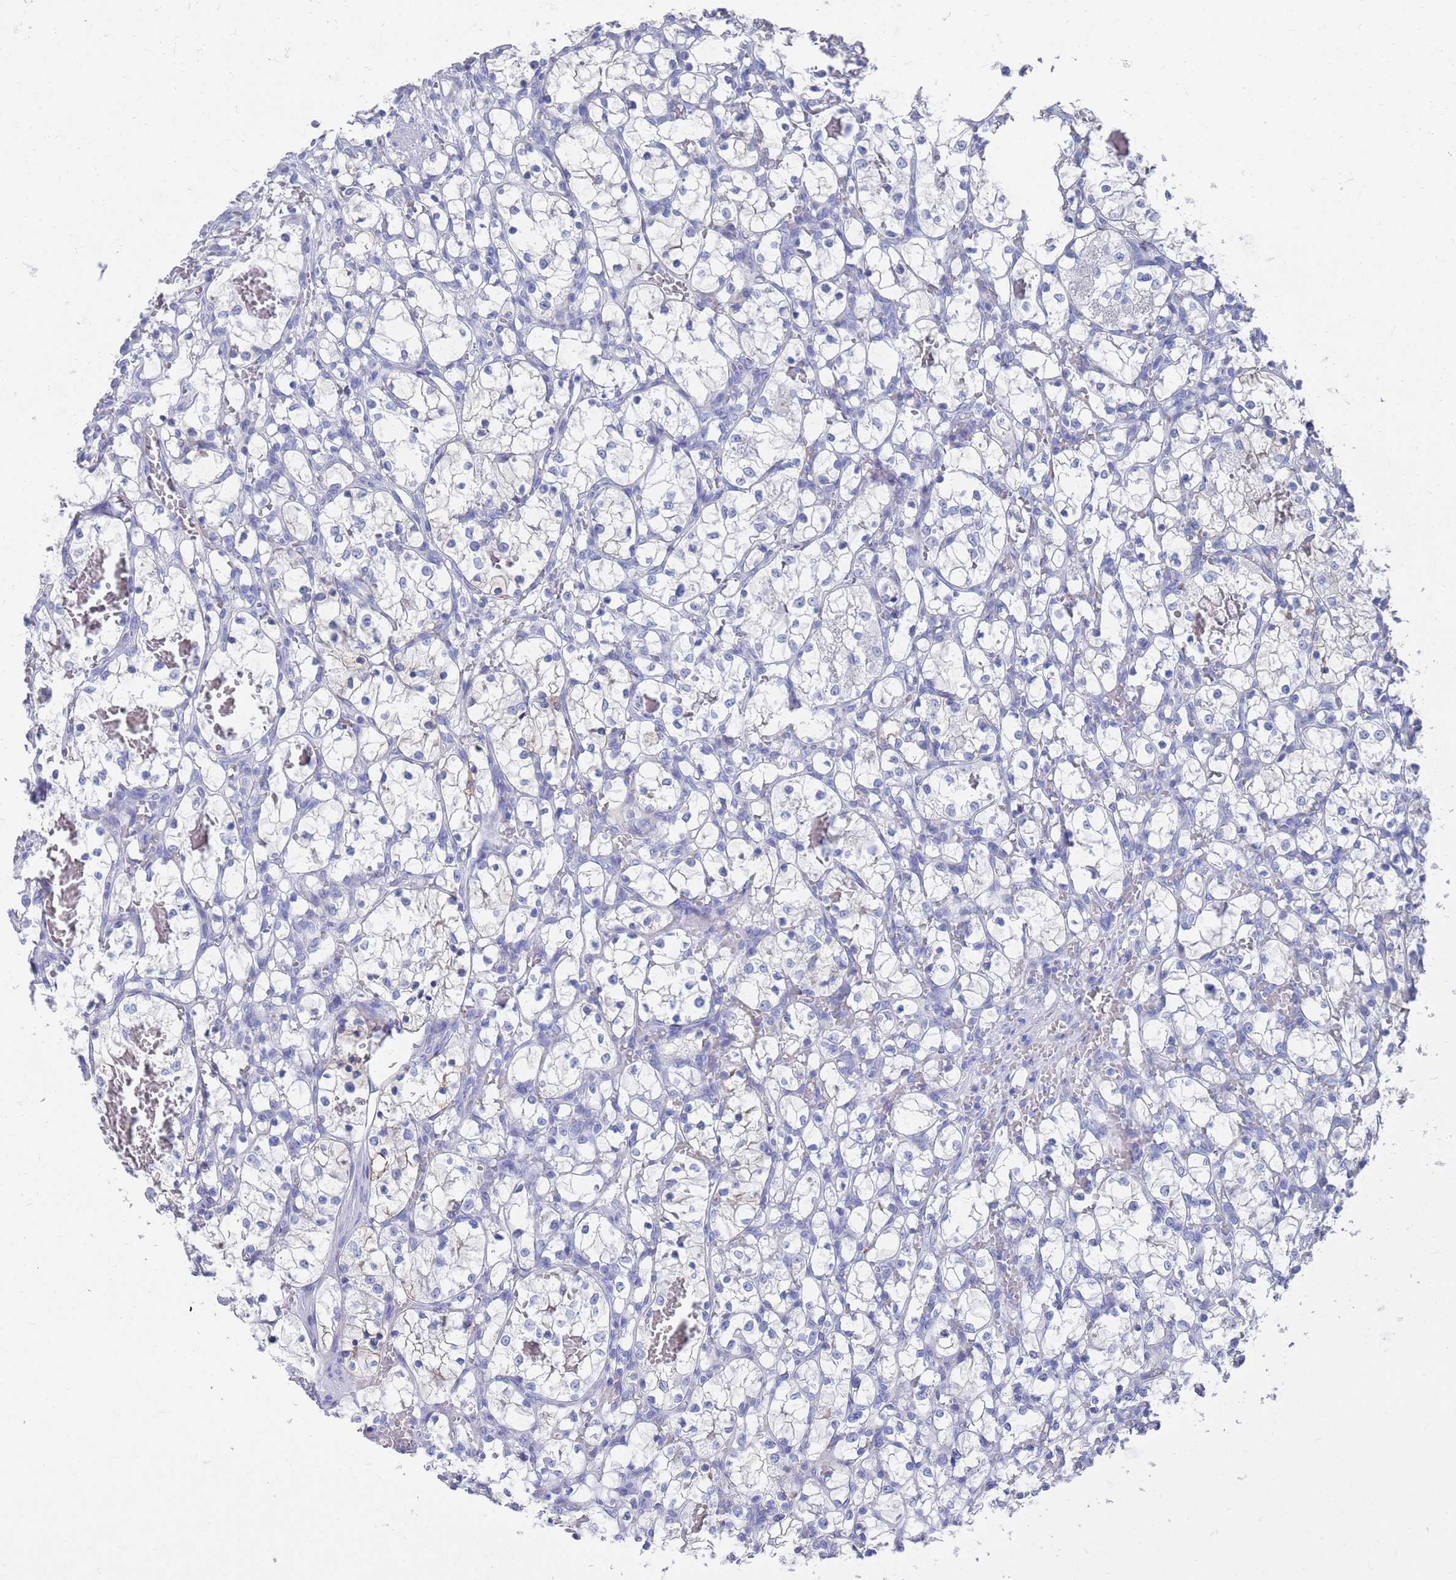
{"staining": {"intensity": "negative", "quantity": "none", "location": "none"}, "tissue": "renal cancer", "cell_type": "Tumor cells", "image_type": "cancer", "snomed": [{"axis": "morphology", "description": "Adenocarcinoma, NOS"}, {"axis": "topography", "description": "Kidney"}], "caption": "The immunohistochemistry photomicrograph has no significant positivity in tumor cells of renal cancer (adenocarcinoma) tissue.", "gene": "MTMR2", "patient": {"sex": "female", "age": 69}}